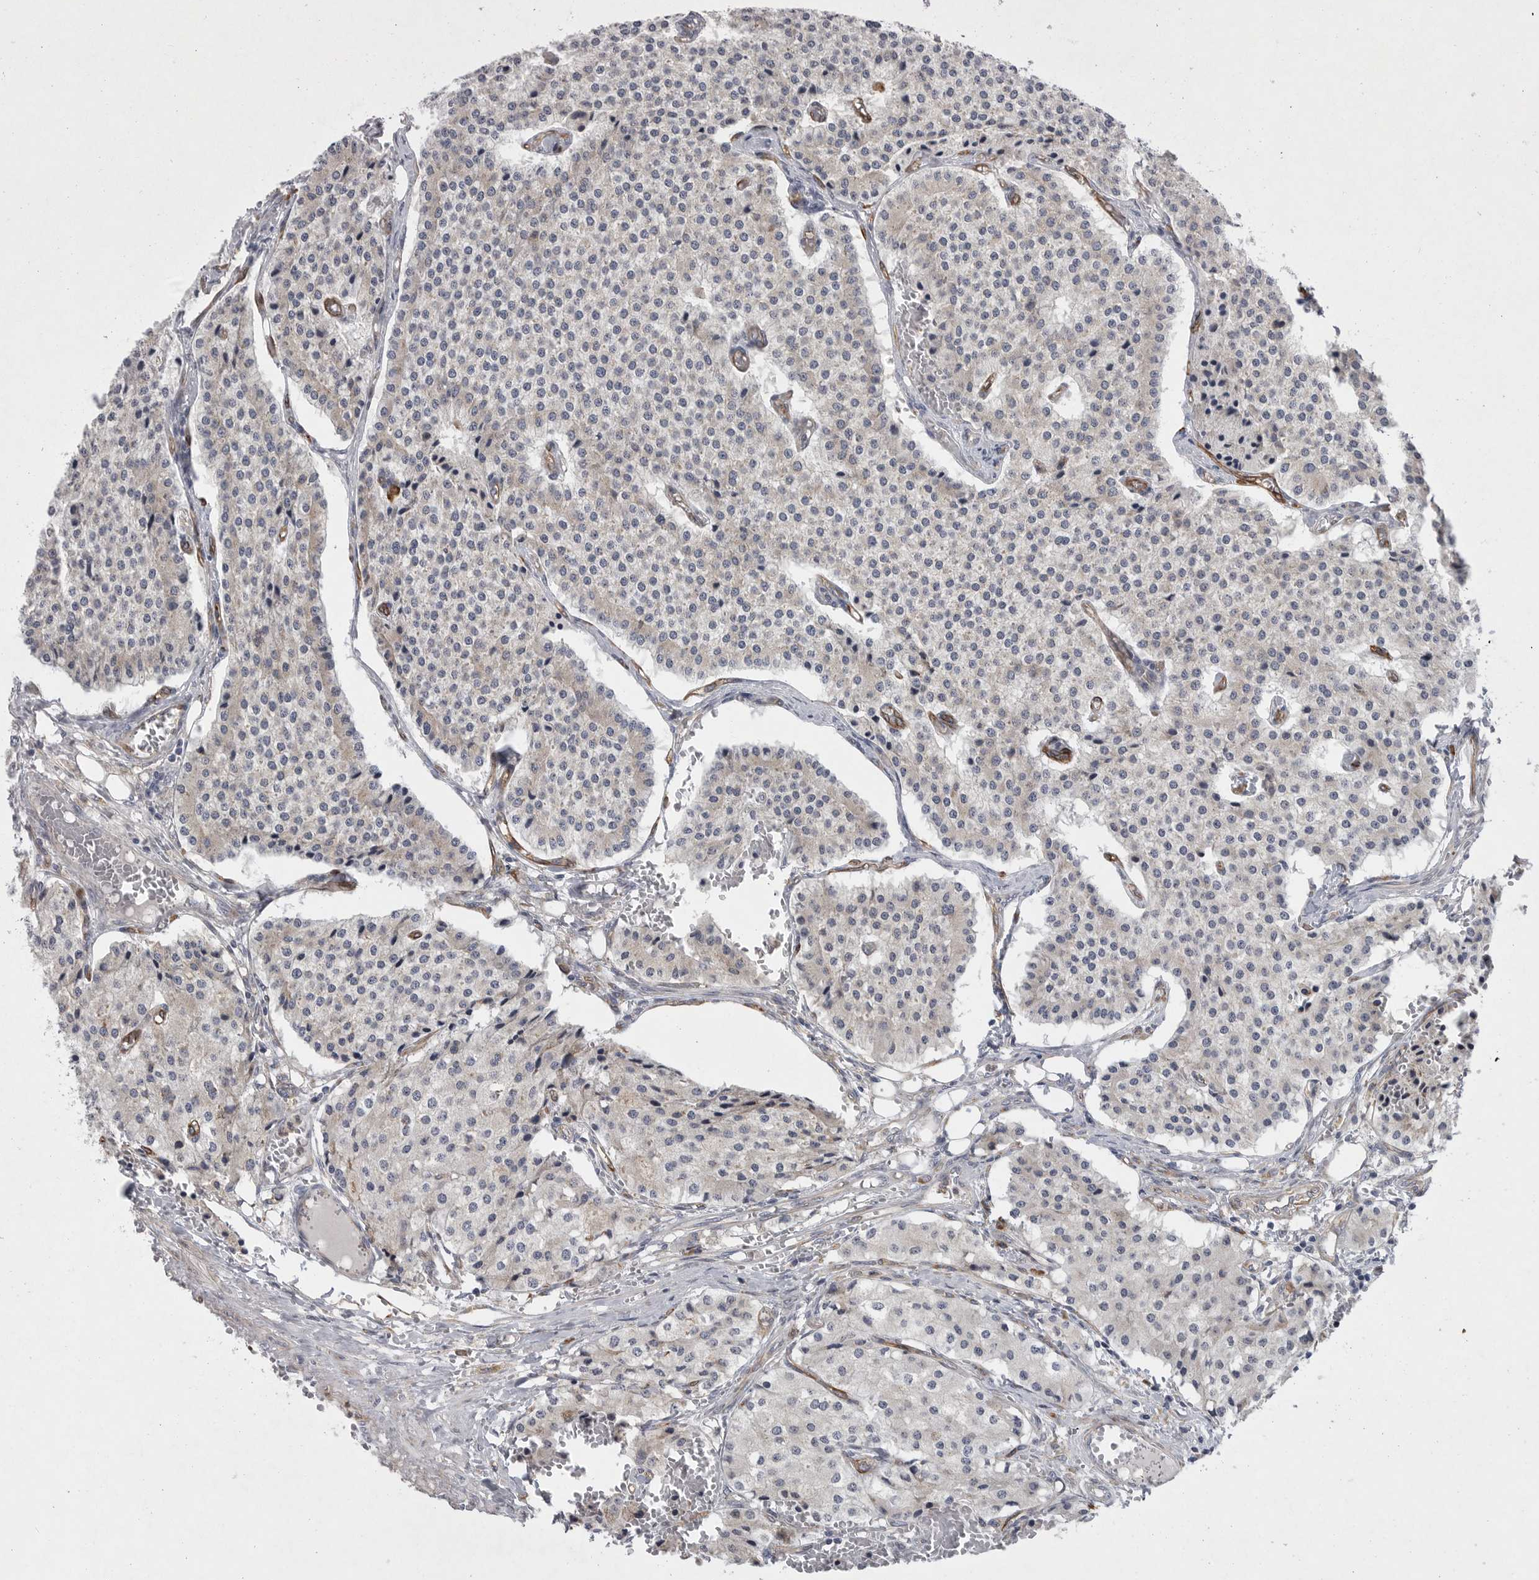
{"staining": {"intensity": "weak", "quantity": "<25%", "location": "cytoplasmic/membranous"}, "tissue": "carcinoid", "cell_type": "Tumor cells", "image_type": "cancer", "snomed": [{"axis": "morphology", "description": "Carcinoid, malignant, NOS"}, {"axis": "topography", "description": "Colon"}], "caption": "A photomicrograph of human carcinoid (malignant) is negative for staining in tumor cells.", "gene": "MINPP1", "patient": {"sex": "female", "age": 52}}